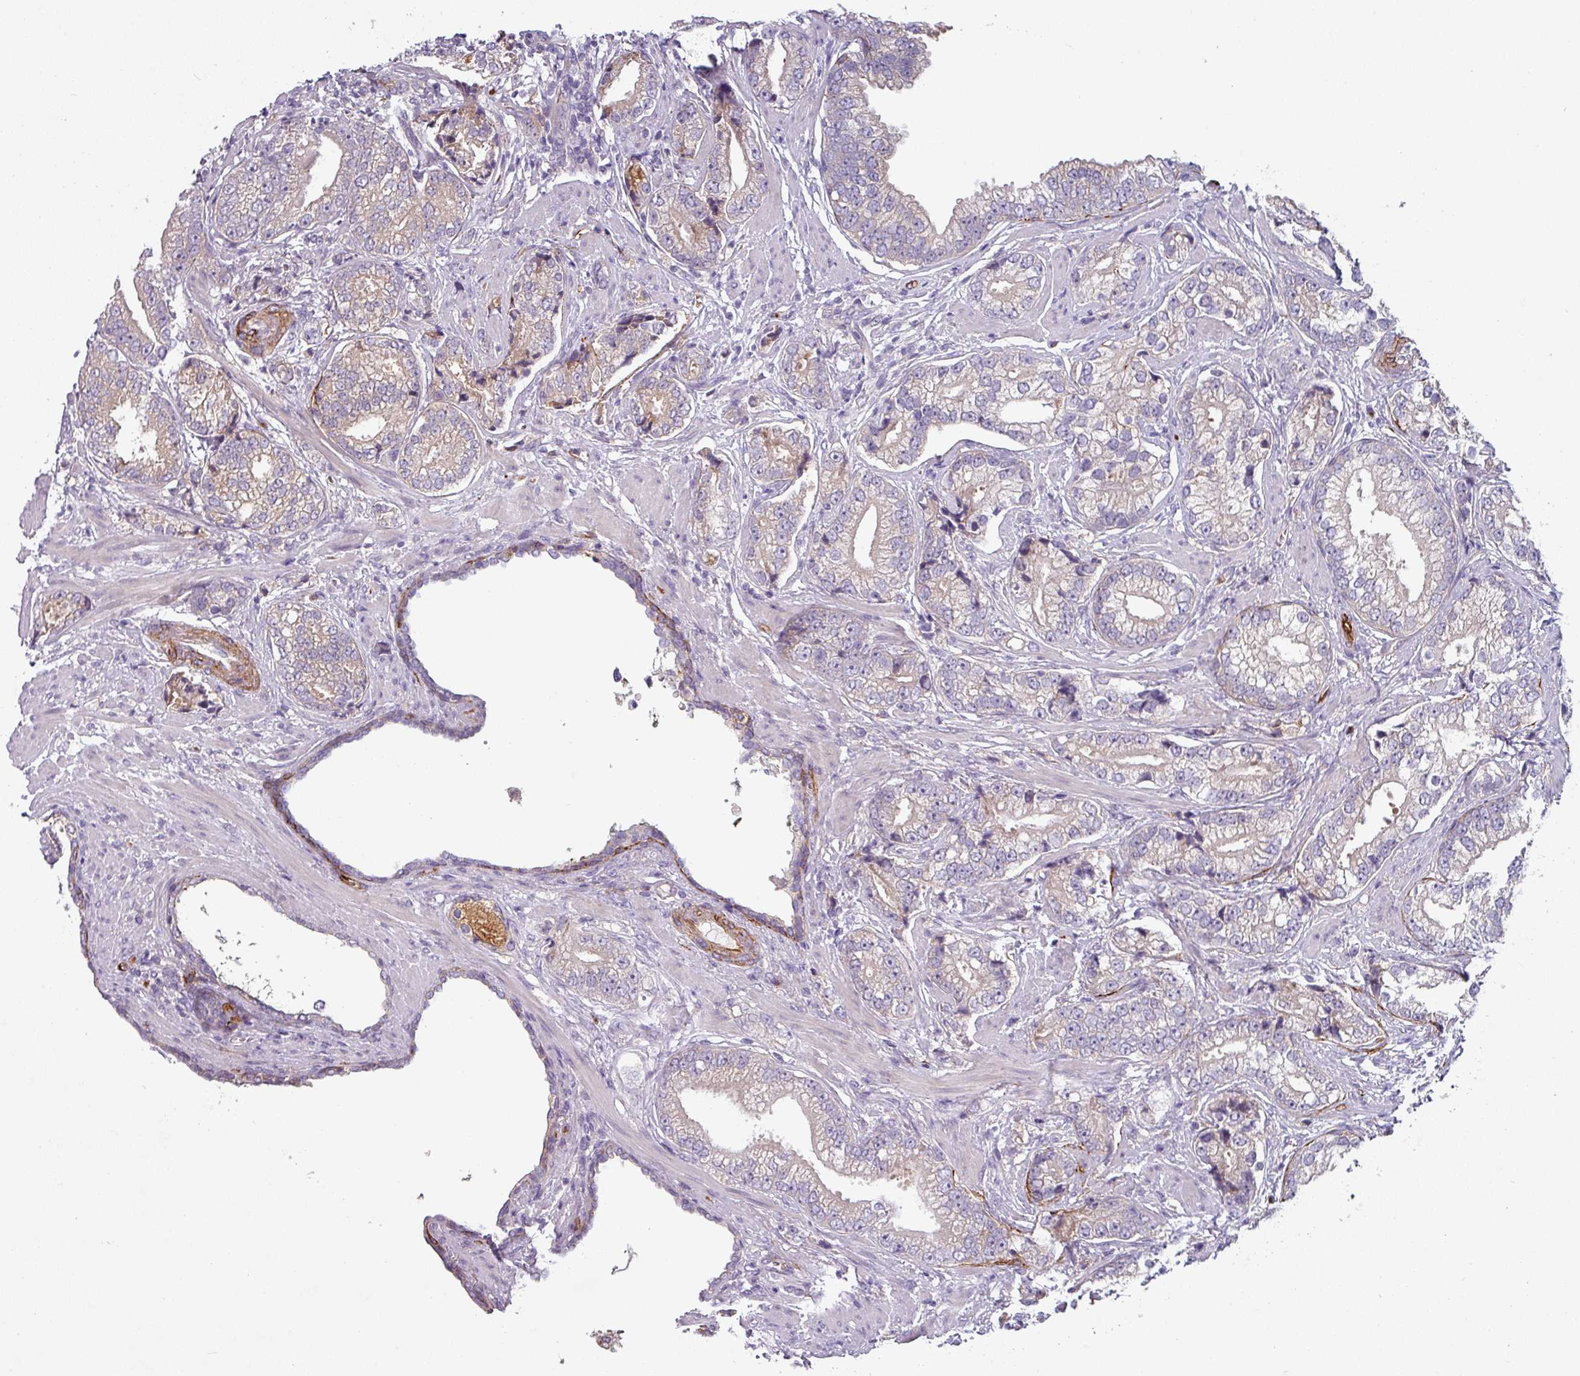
{"staining": {"intensity": "weak", "quantity": "<25%", "location": "cytoplasmic/membranous"}, "tissue": "prostate cancer", "cell_type": "Tumor cells", "image_type": "cancer", "snomed": [{"axis": "morphology", "description": "Adenocarcinoma, High grade"}, {"axis": "topography", "description": "Prostate"}], "caption": "This is an IHC photomicrograph of prostate cancer. There is no positivity in tumor cells.", "gene": "PRODH2", "patient": {"sex": "male", "age": 75}}